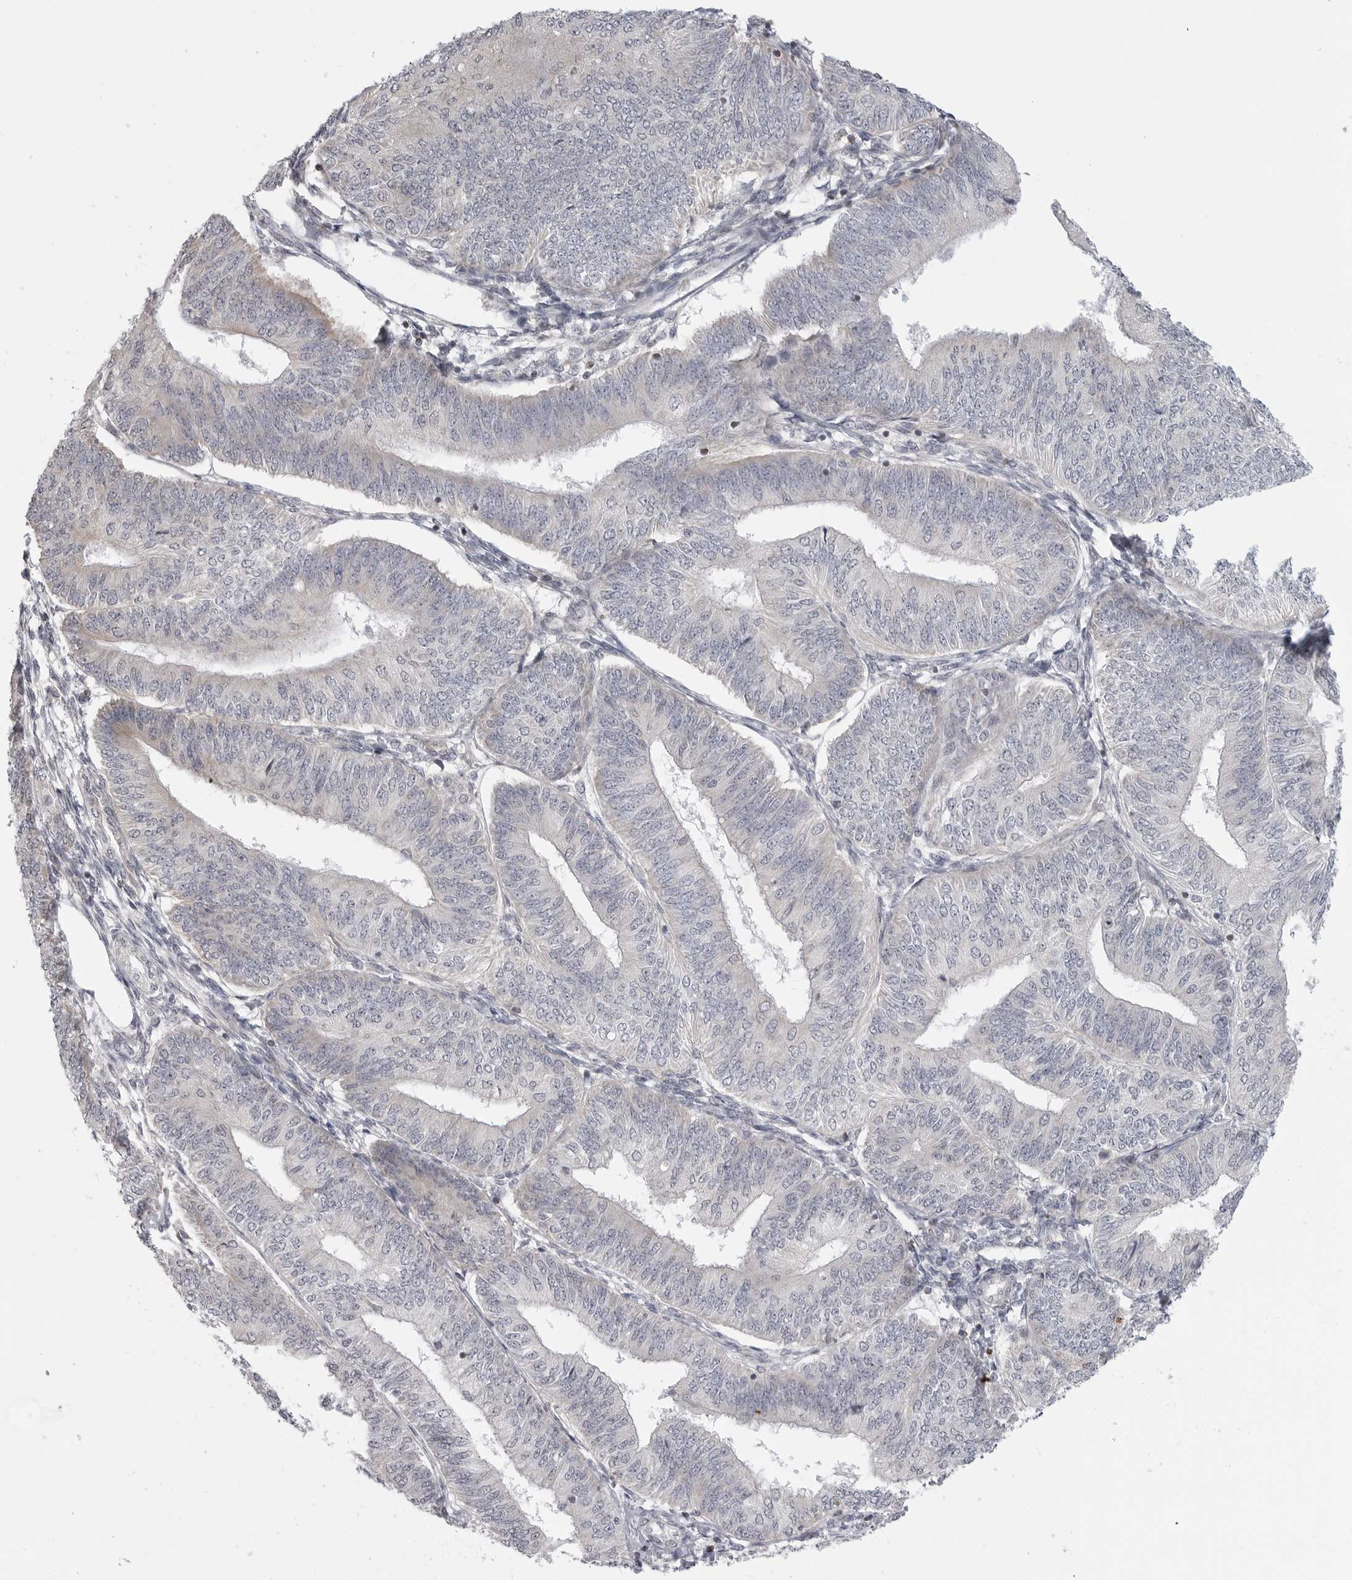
{"staining": {"intensity": "negative", "quantity": "none", "location": "none"}, "tissue": "endometrial cancer", "cell_type": "Tumor cells", "image_type": "cancer", "snomed": [{"axis": "morphology", "description": "Adenocarcinoma, NOS"}, {"axis": "topography", "description": "Endometrium"}], "caption": "Tumor cells are negative for protein expression in human endometrial cancer (adenocarcinoma). Brightfield microscopy of immunohistochemistry (IHC) stained with DAB (brown) and hematoxylin (blue), captured at high magnification.", "gene": "MAP7D1", "patient": {"sex": "female", "age": 58}}